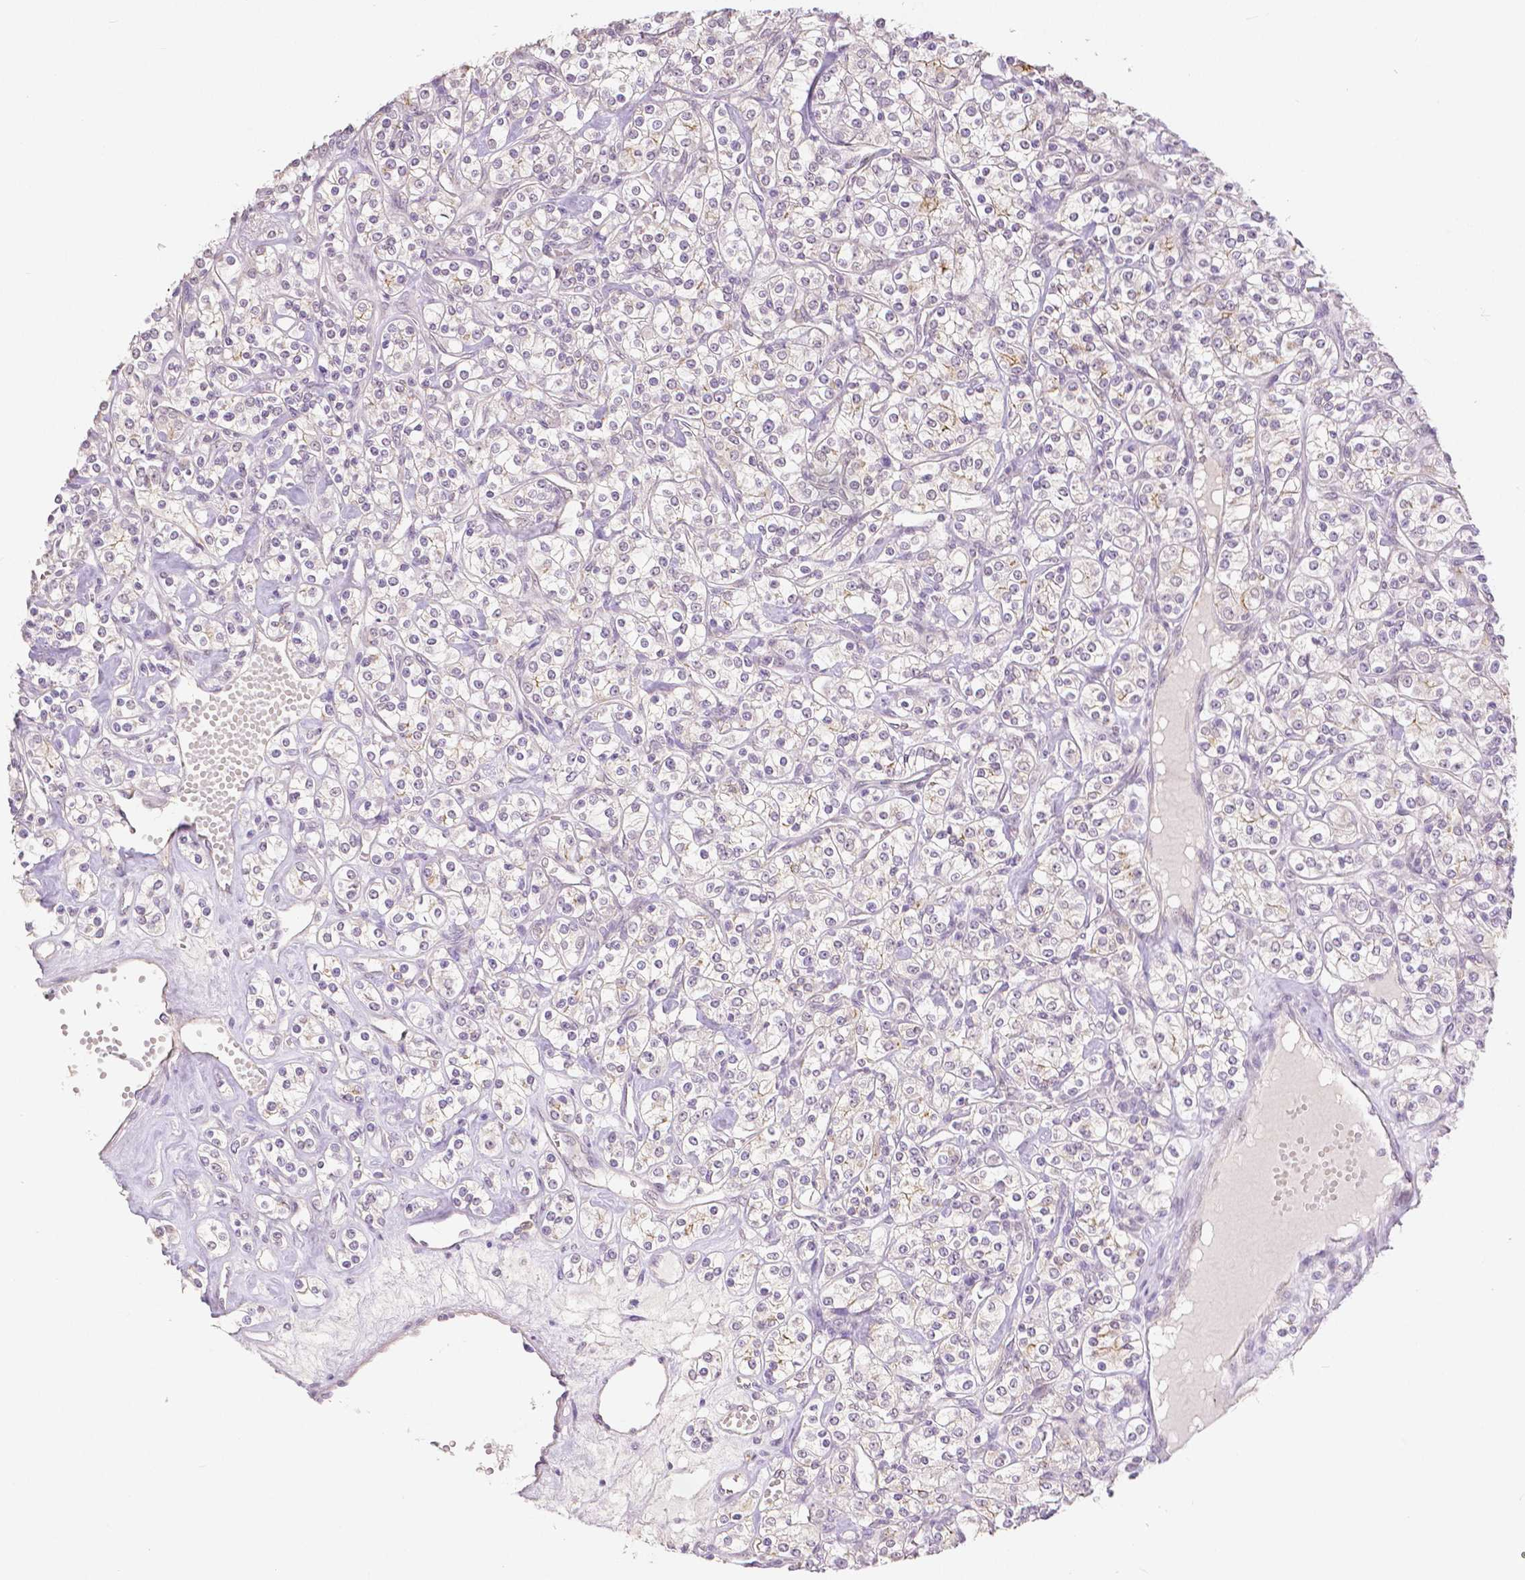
{"staining": {"intensity": "negative", "quantity": "none", "location": "none"}, "tissue": "renal cancer", "cell_type": "Tumor cells", "image_type": "cancer", "snomed": [{"axis": "morphology", "description": "Adenocarcinoma, NOS"}, {"axis": "topography", "description": "Kidney"}], "caption": "Immunohistochemistry of renal cancer shows no positivity in tumor cells.", "gene": "OCLN", "patient": {"sex": "male", "age": 77}}